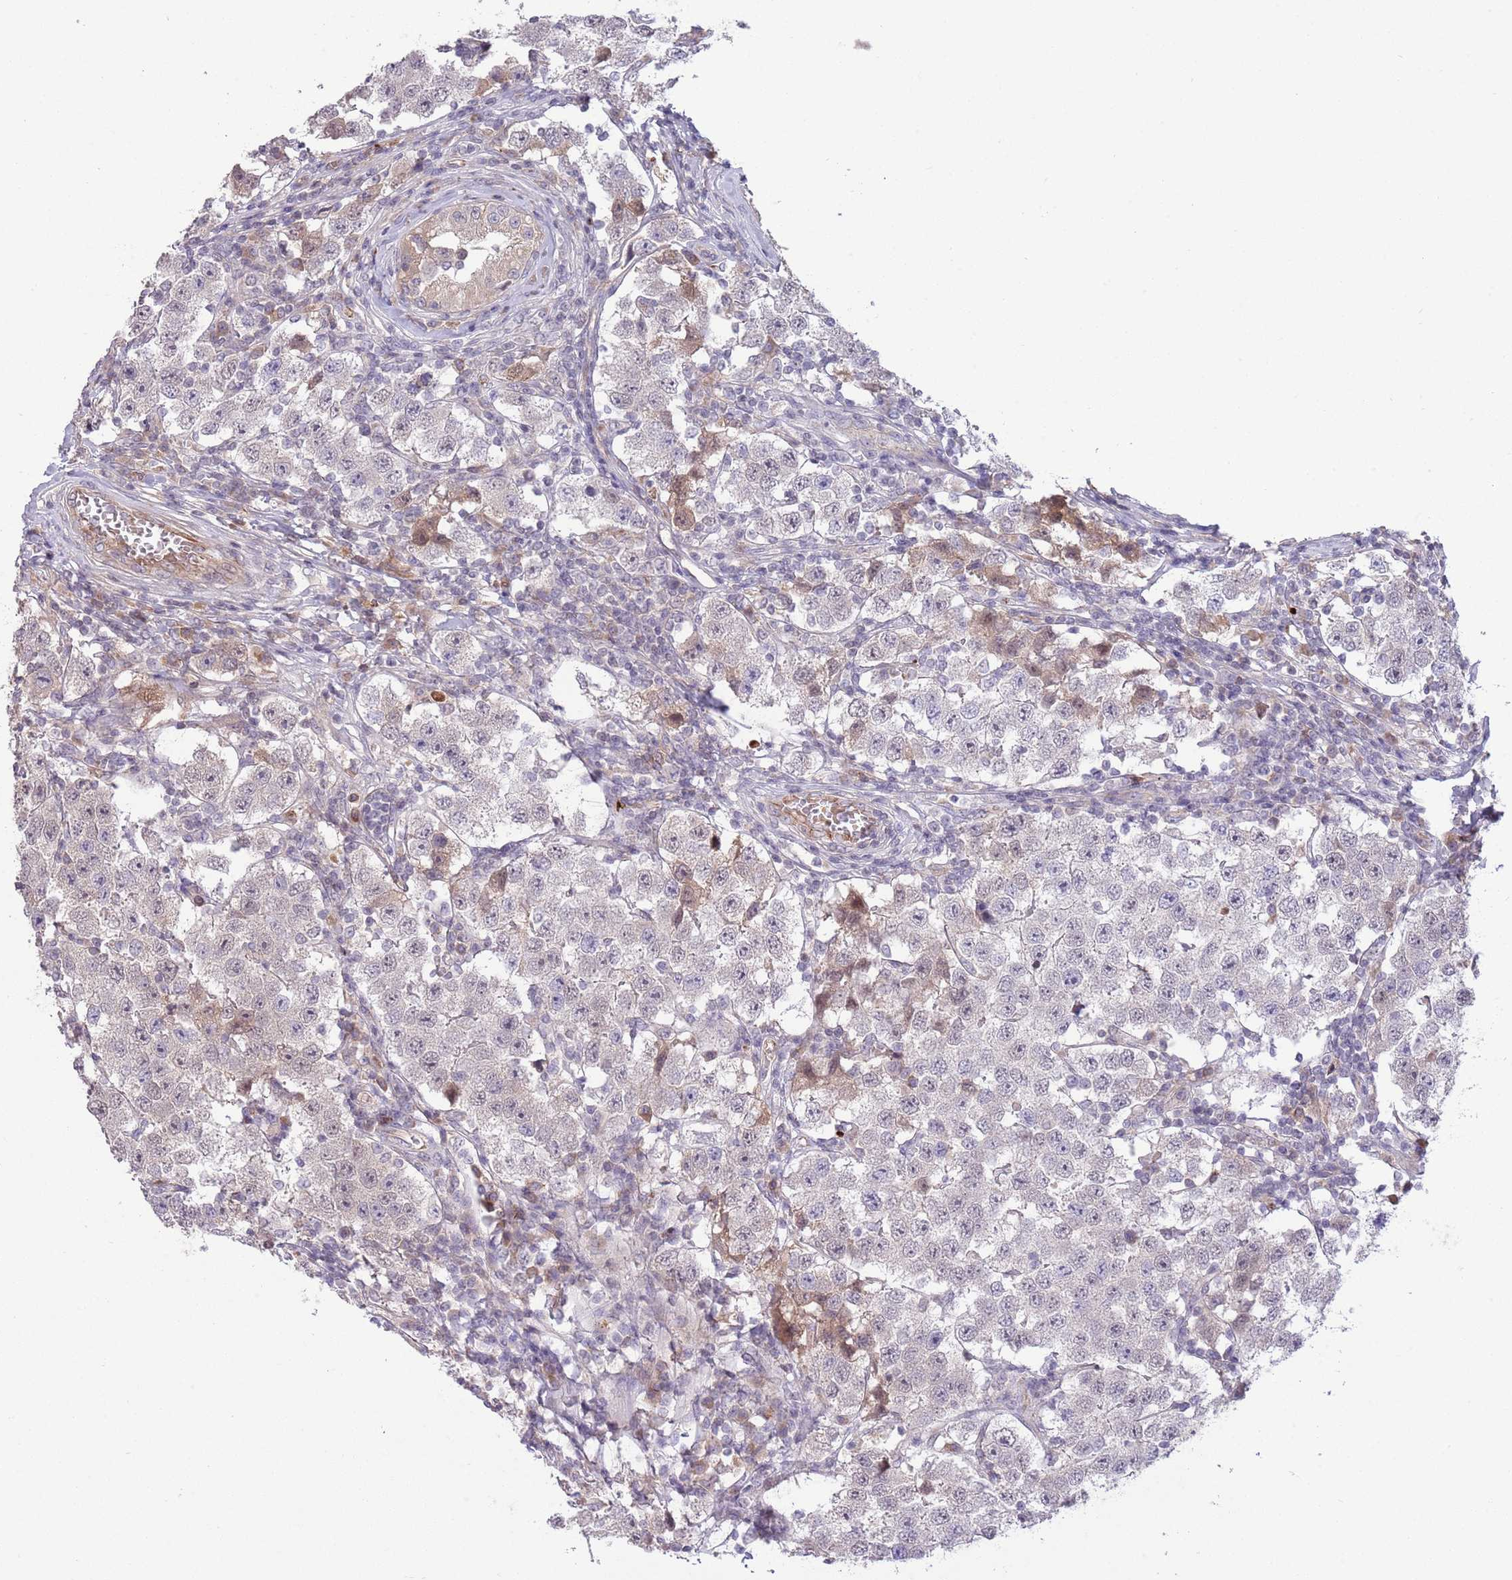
{"staining": {"intensity": "weak", "quantity": "<25%", "location": "nuclear"}, "tissue": "testis cancer", "cell_type": "Tumor cells", "image_type": "cancer", "snomed": [{"axis": "morphology", "description": "Seminoma, NOS"}, {"axis": "topography", "description": "Testis"}], "caption": "Micrograph shows no significant protein staining in tumor cells of testis cancer.", "gene": "DPP10", "patient": {"sex": "male", "age": 34}}